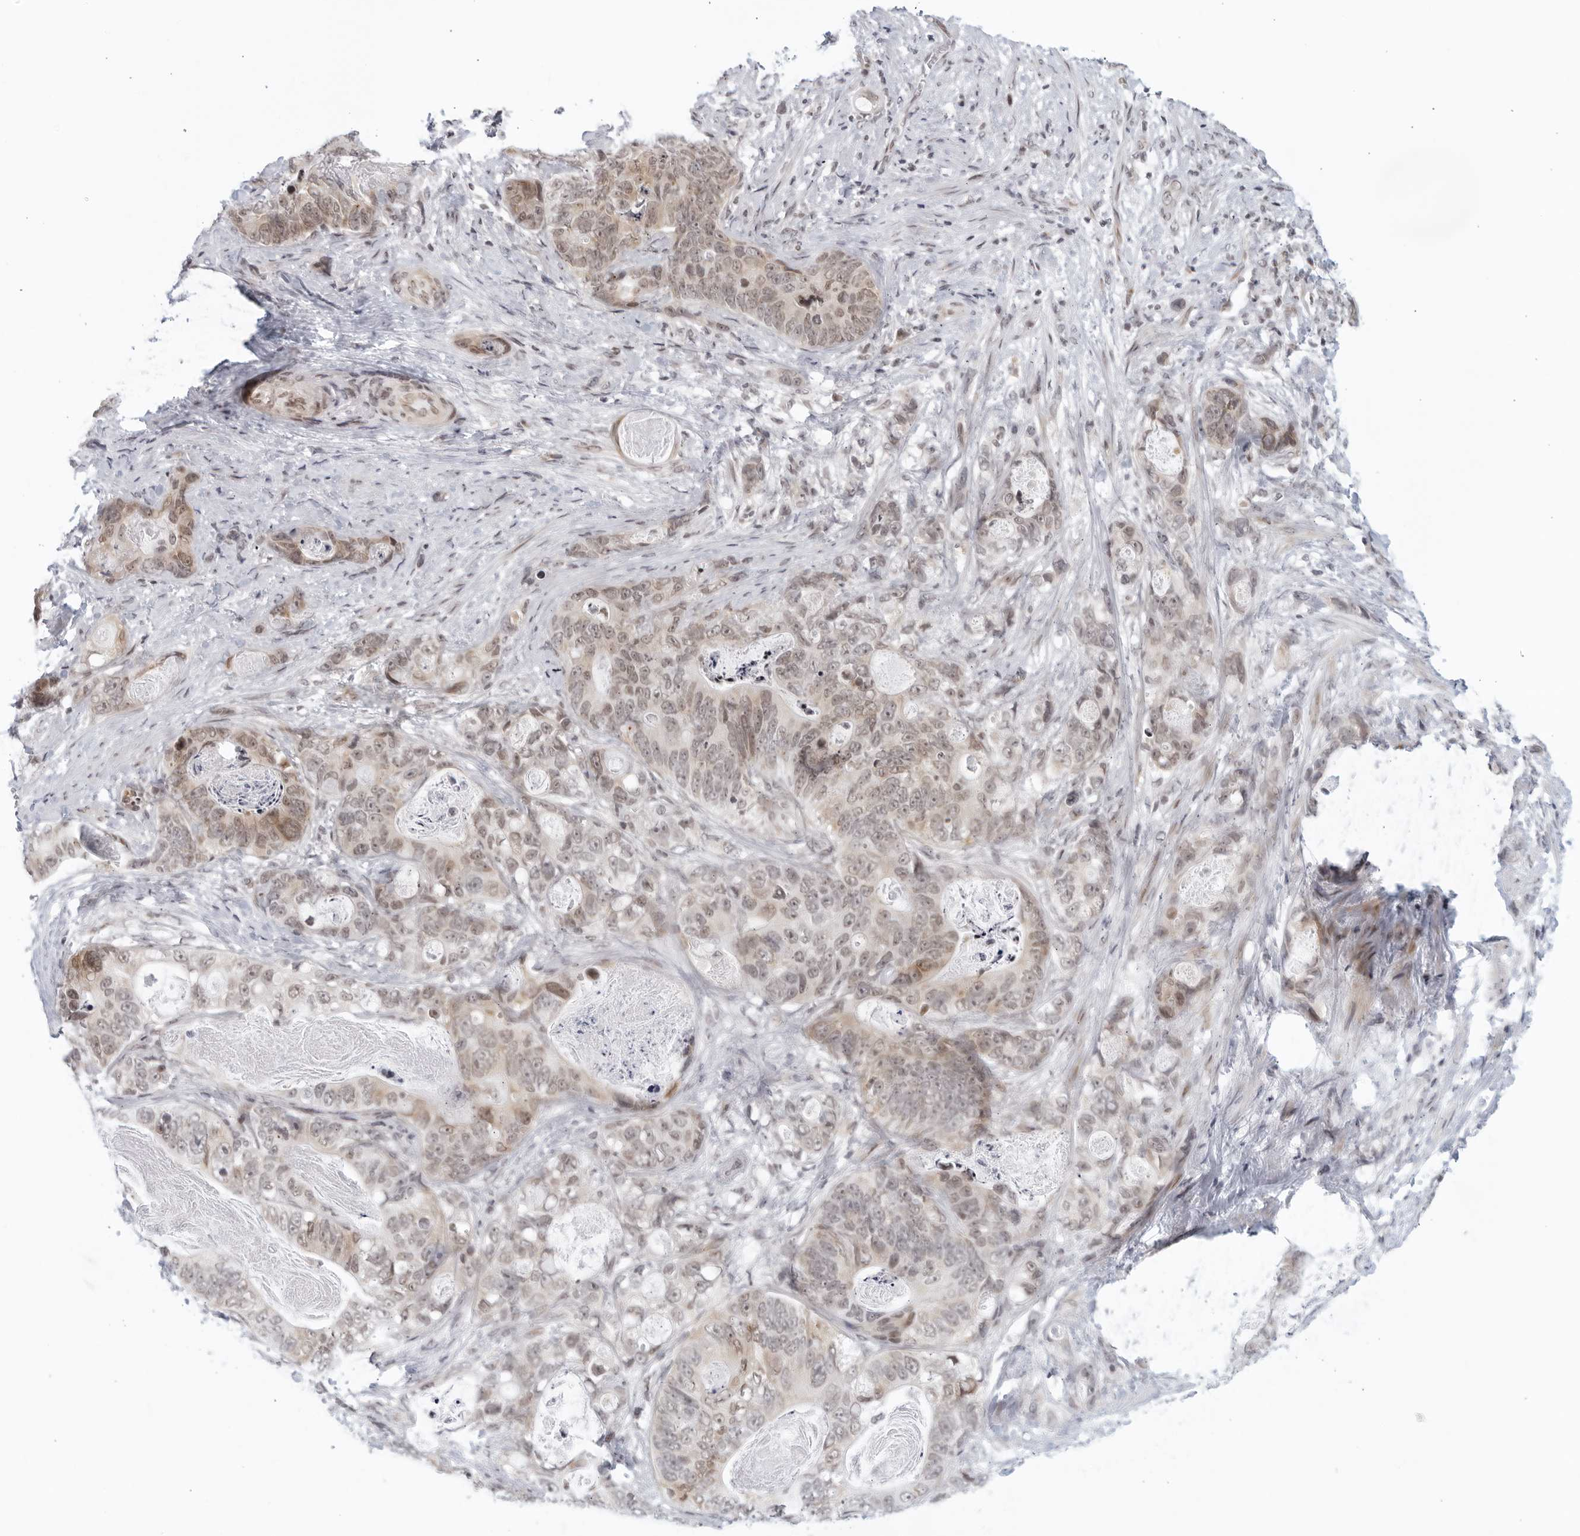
{"staining": {"intensity": "weak", "quantity": "<25%", "location": "cytoplasmic/membranous,nuclear"}, "tissue": "stomach cancer", "cell_type": "Tumor cells", "image_type": "cancer", "snomed": [{"axis": "morphology", "description": "Normal tissue, NOS"}, {"axis": "morphology", "description": "Adenocarcinoma, NOS"}, {"axis": "topography", "description": "Stomach"}], "caption": "Immunohistochemistry micrograph of human stomach adenocarcinoma stained for a protein (brown), which exhibits no expression in tumor cells.", "gene": "RAB11FIP3", "patient": {"sex": "female", "age": 89}}